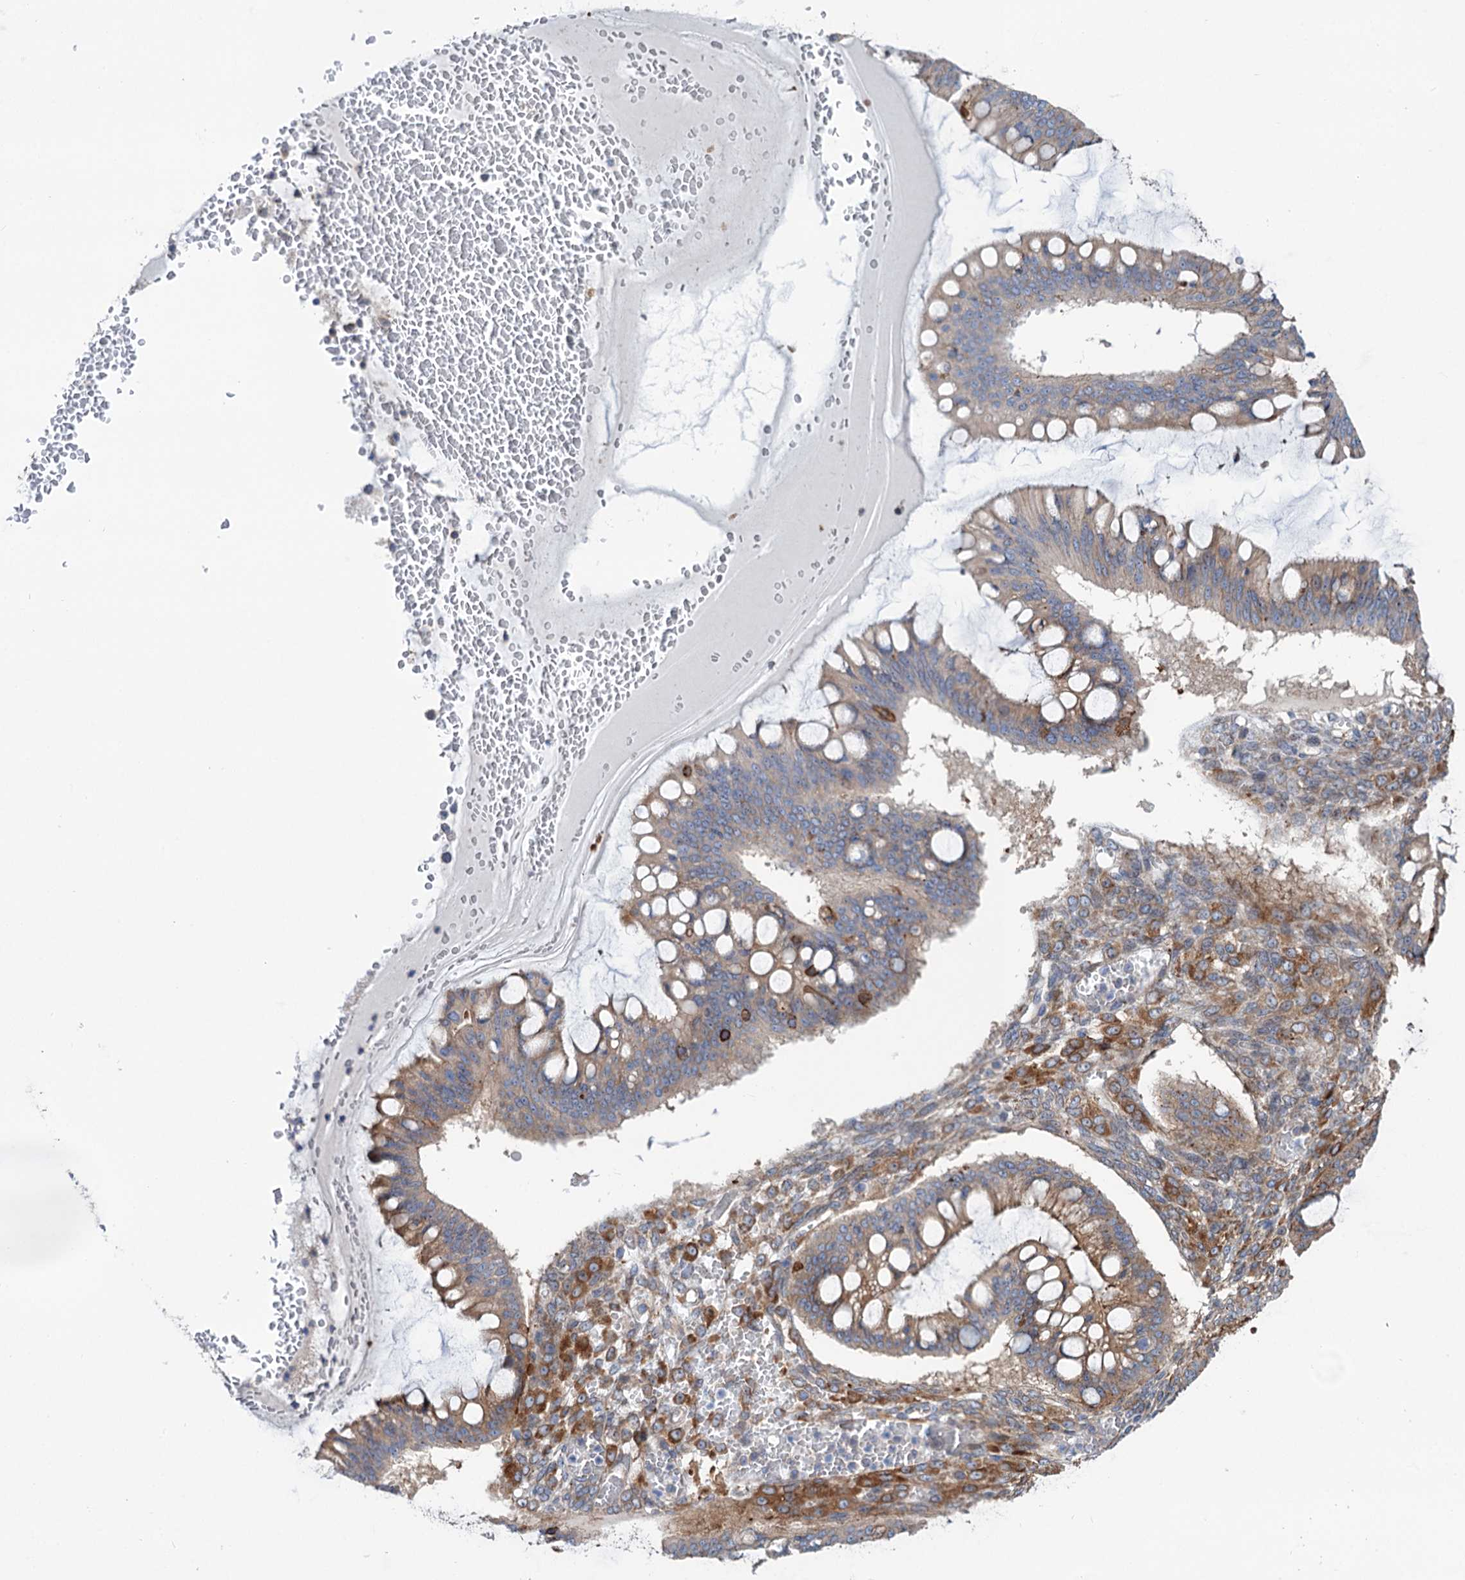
{"staining": {"intensity": "moderate", "quantity": ">75%", "location": "cytoplasmic/membranous"}, "tissue": "ovarian cancer", "cell_type": "Tumor cells", "image_type": "cancer", "snomed": [{"axis": "morphology", "description": "Cystadenocarcinoma, mucinous, NOS"}, {"axis": "topography", "description": "Ovary"}], "caption": "Immunohistochemical staining of mucinous cystadenocarcinoma (ovarian) reveals medium levels of moderate cytoplasmic/membranous protein positivity in about >75% of tumor cells.", "gene": "PTDSS2", "patient": {"sex": "female", "age": 73}}